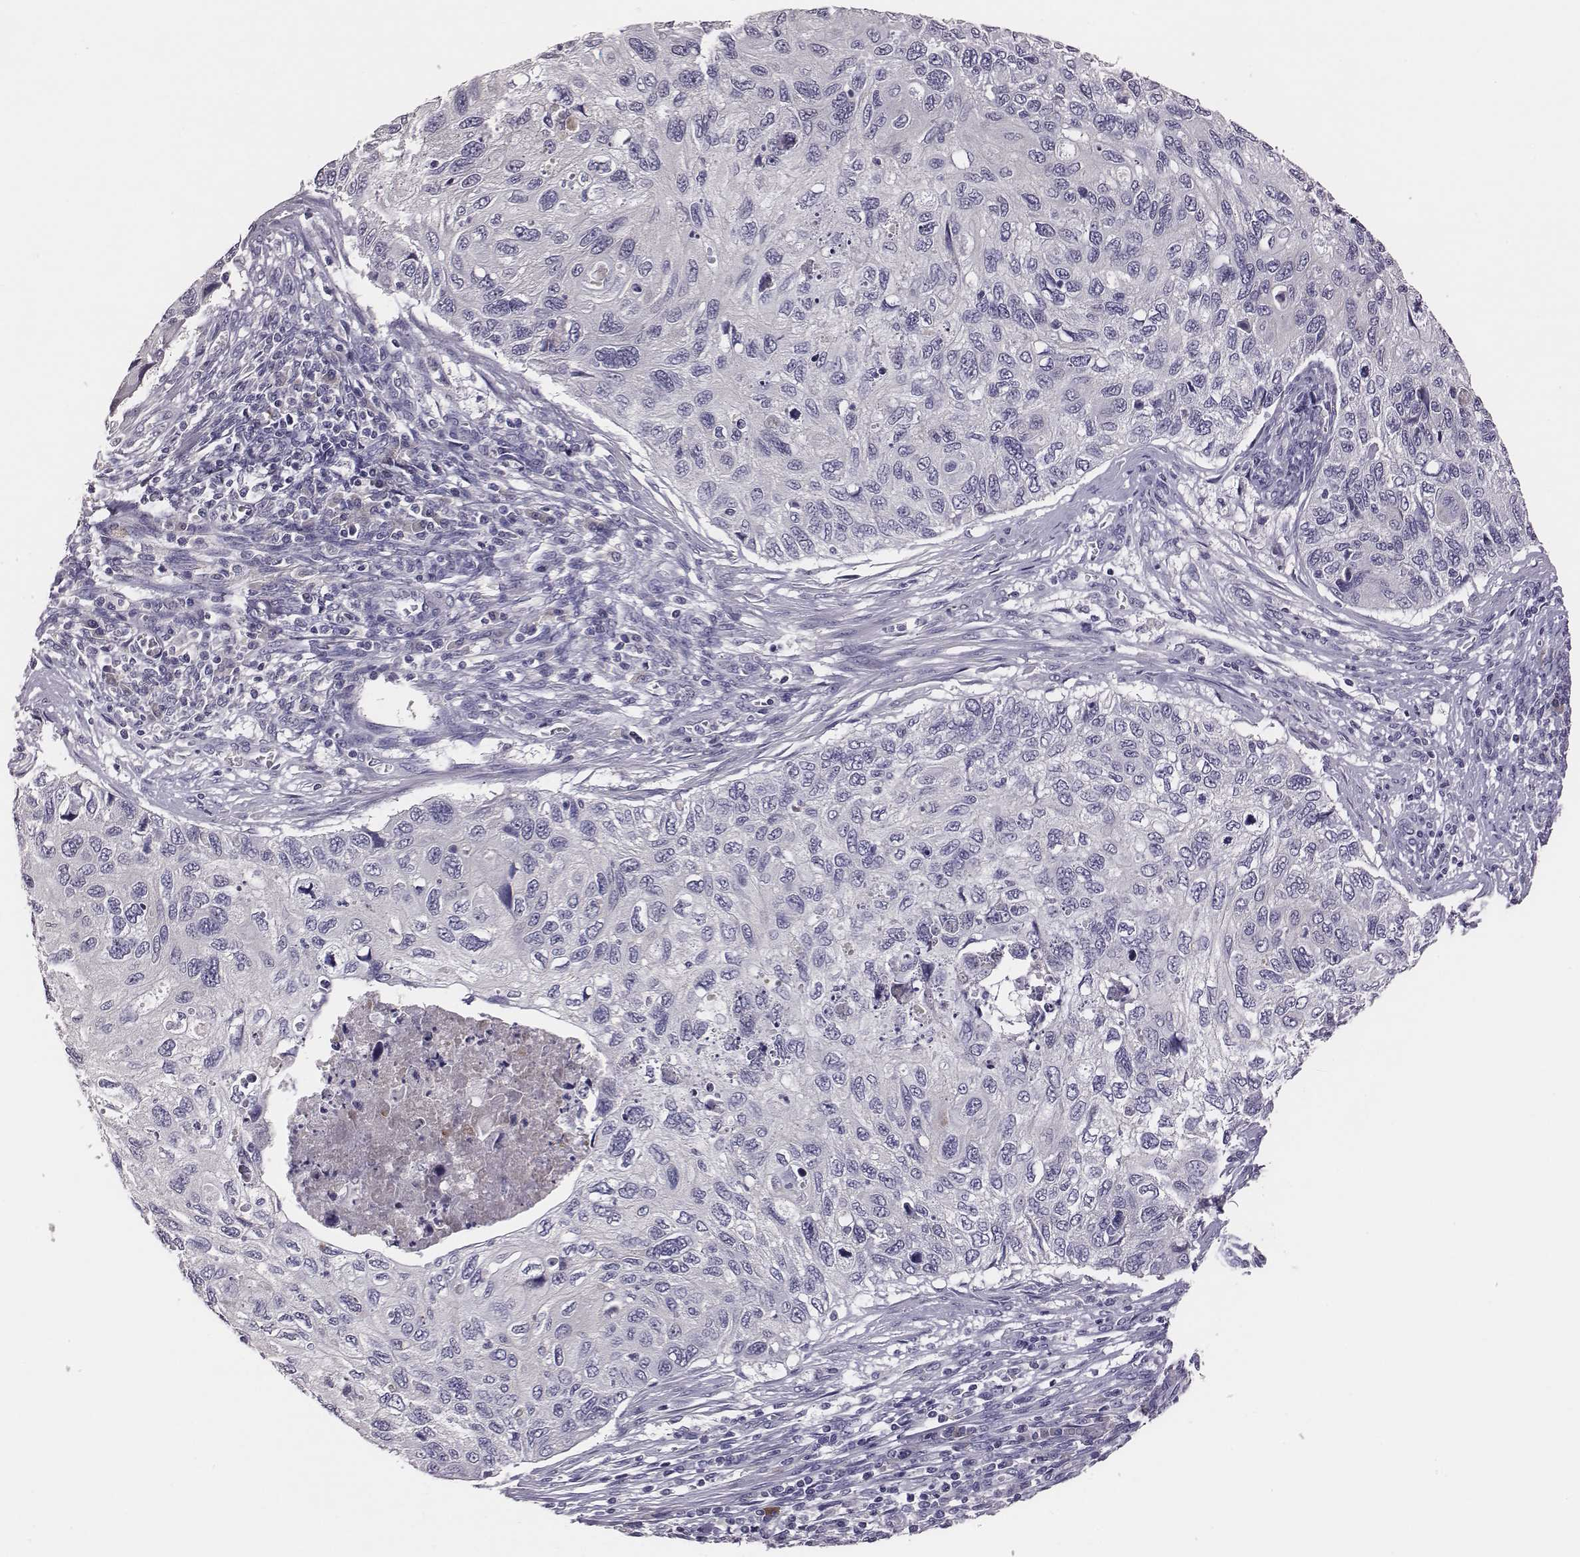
{"staining": {"intensity": "negative", "quantity": "none", "location": "none"}, "tissue": "cervical cancer", "cell_type": "Tumor cells", "image_type": "cancer", "snomed": [{"axis": "morphology", "description": "Squamous cell carcinoma, NOS"}, {"axis": "topography", "description": "Cervix"}], "caption": "Immunohistochemical staining of human cervical squamous cell carcinoma reveals no significant staining in tumor cells.", "gene": "EN1", "patient": {"sex": "female", "age": 70}}